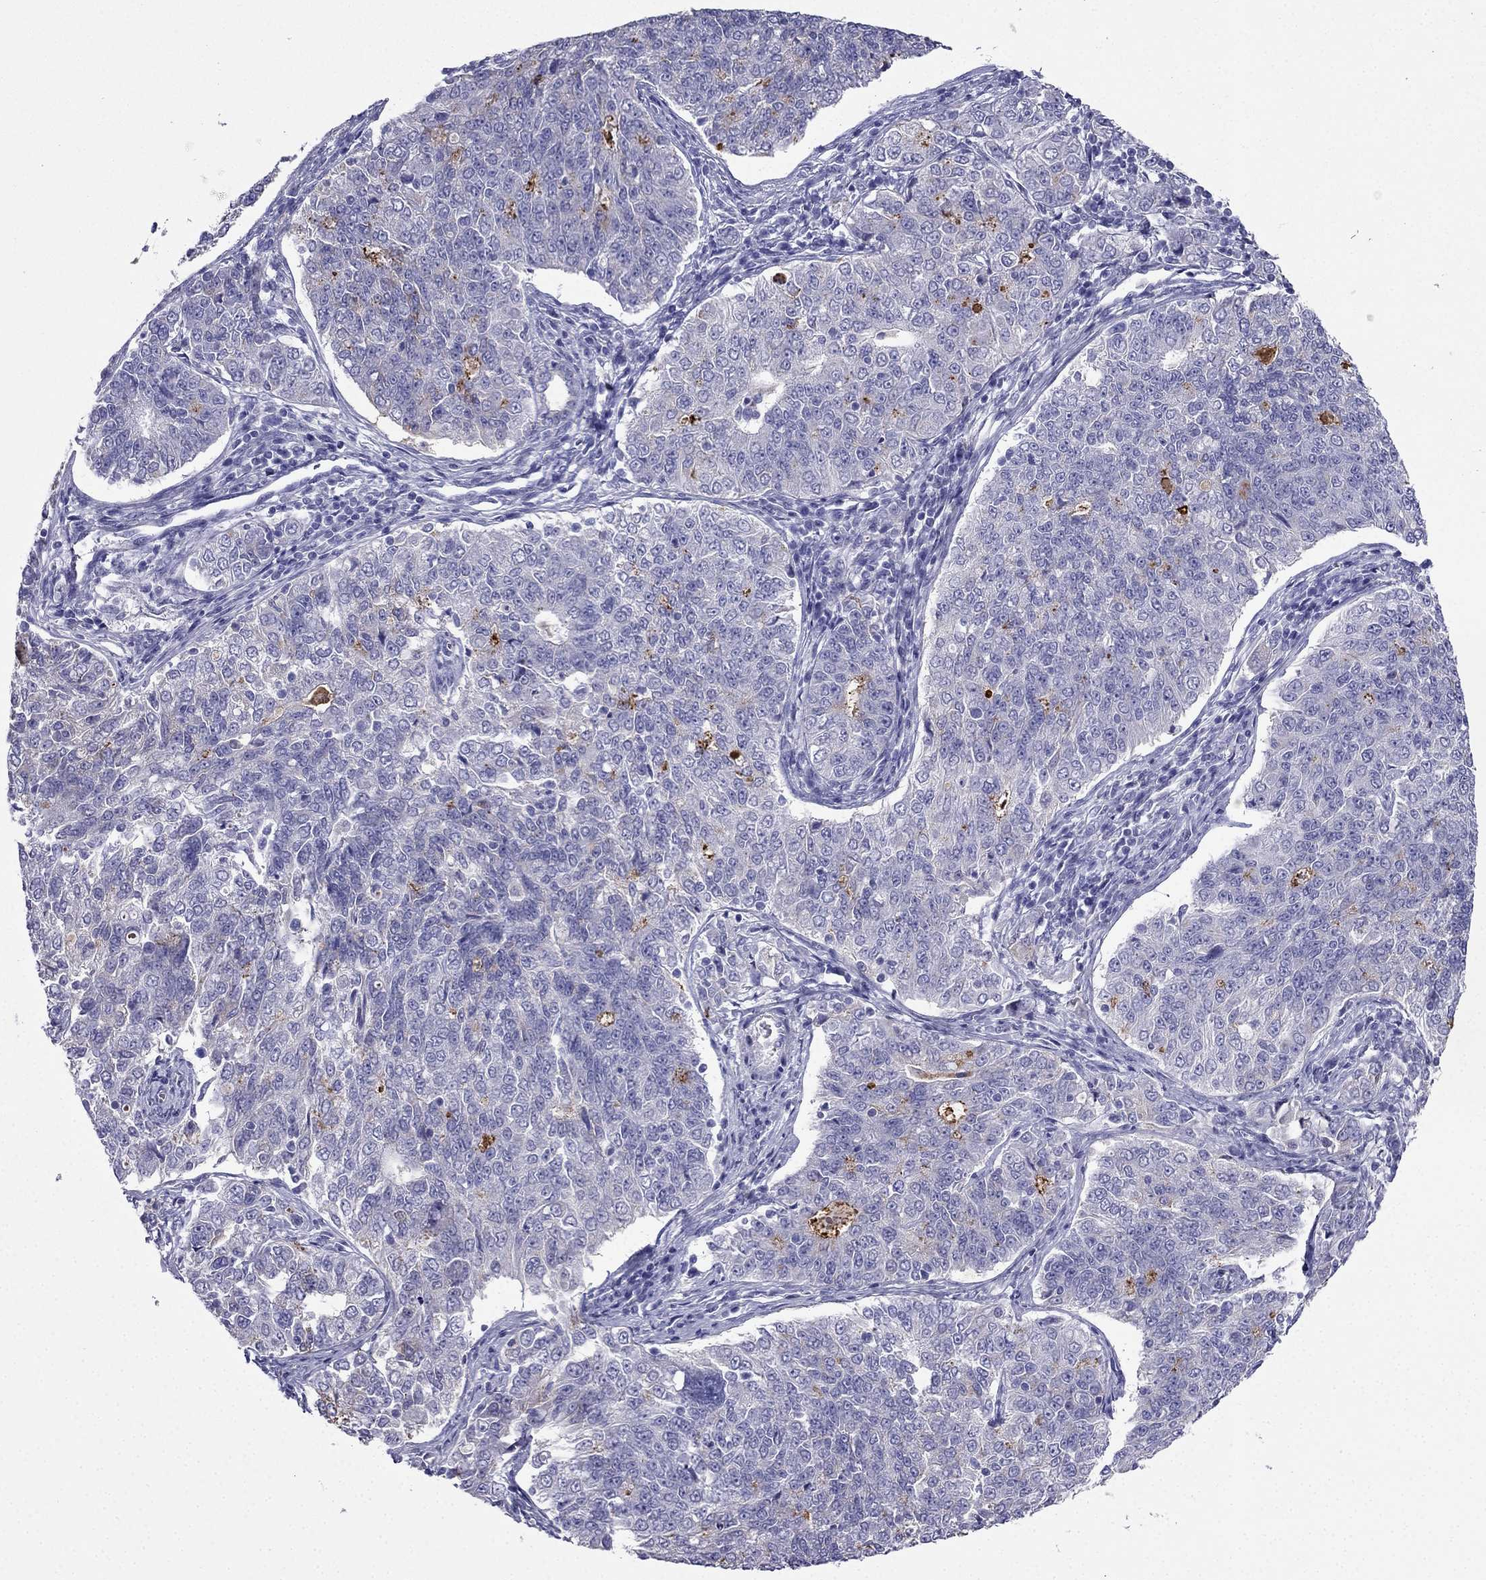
{"staining": {"intensity": "negative", "quantity": "none", "location": "none"}, "tissue": "endometrial cancer", "cell_type": "Tumor cells", "image_type": "cancer", "snomed": [{"axis": "morphology", "description": "Adenocarcinoma, NOS"}, {"axis": "topography", "description": "Endometrium"}], "caption": "Endometrial cancer (adenocarcinoma) was stained to show a protein in brown. There is no significant expression in tumor cells. (DAB (3,3'-diaminobenzidine) immunohistochemistry visualized using brightfield microscopy, high magnification).", "gene": "PTH", "patient": {"sex": "female", "age": 43}}